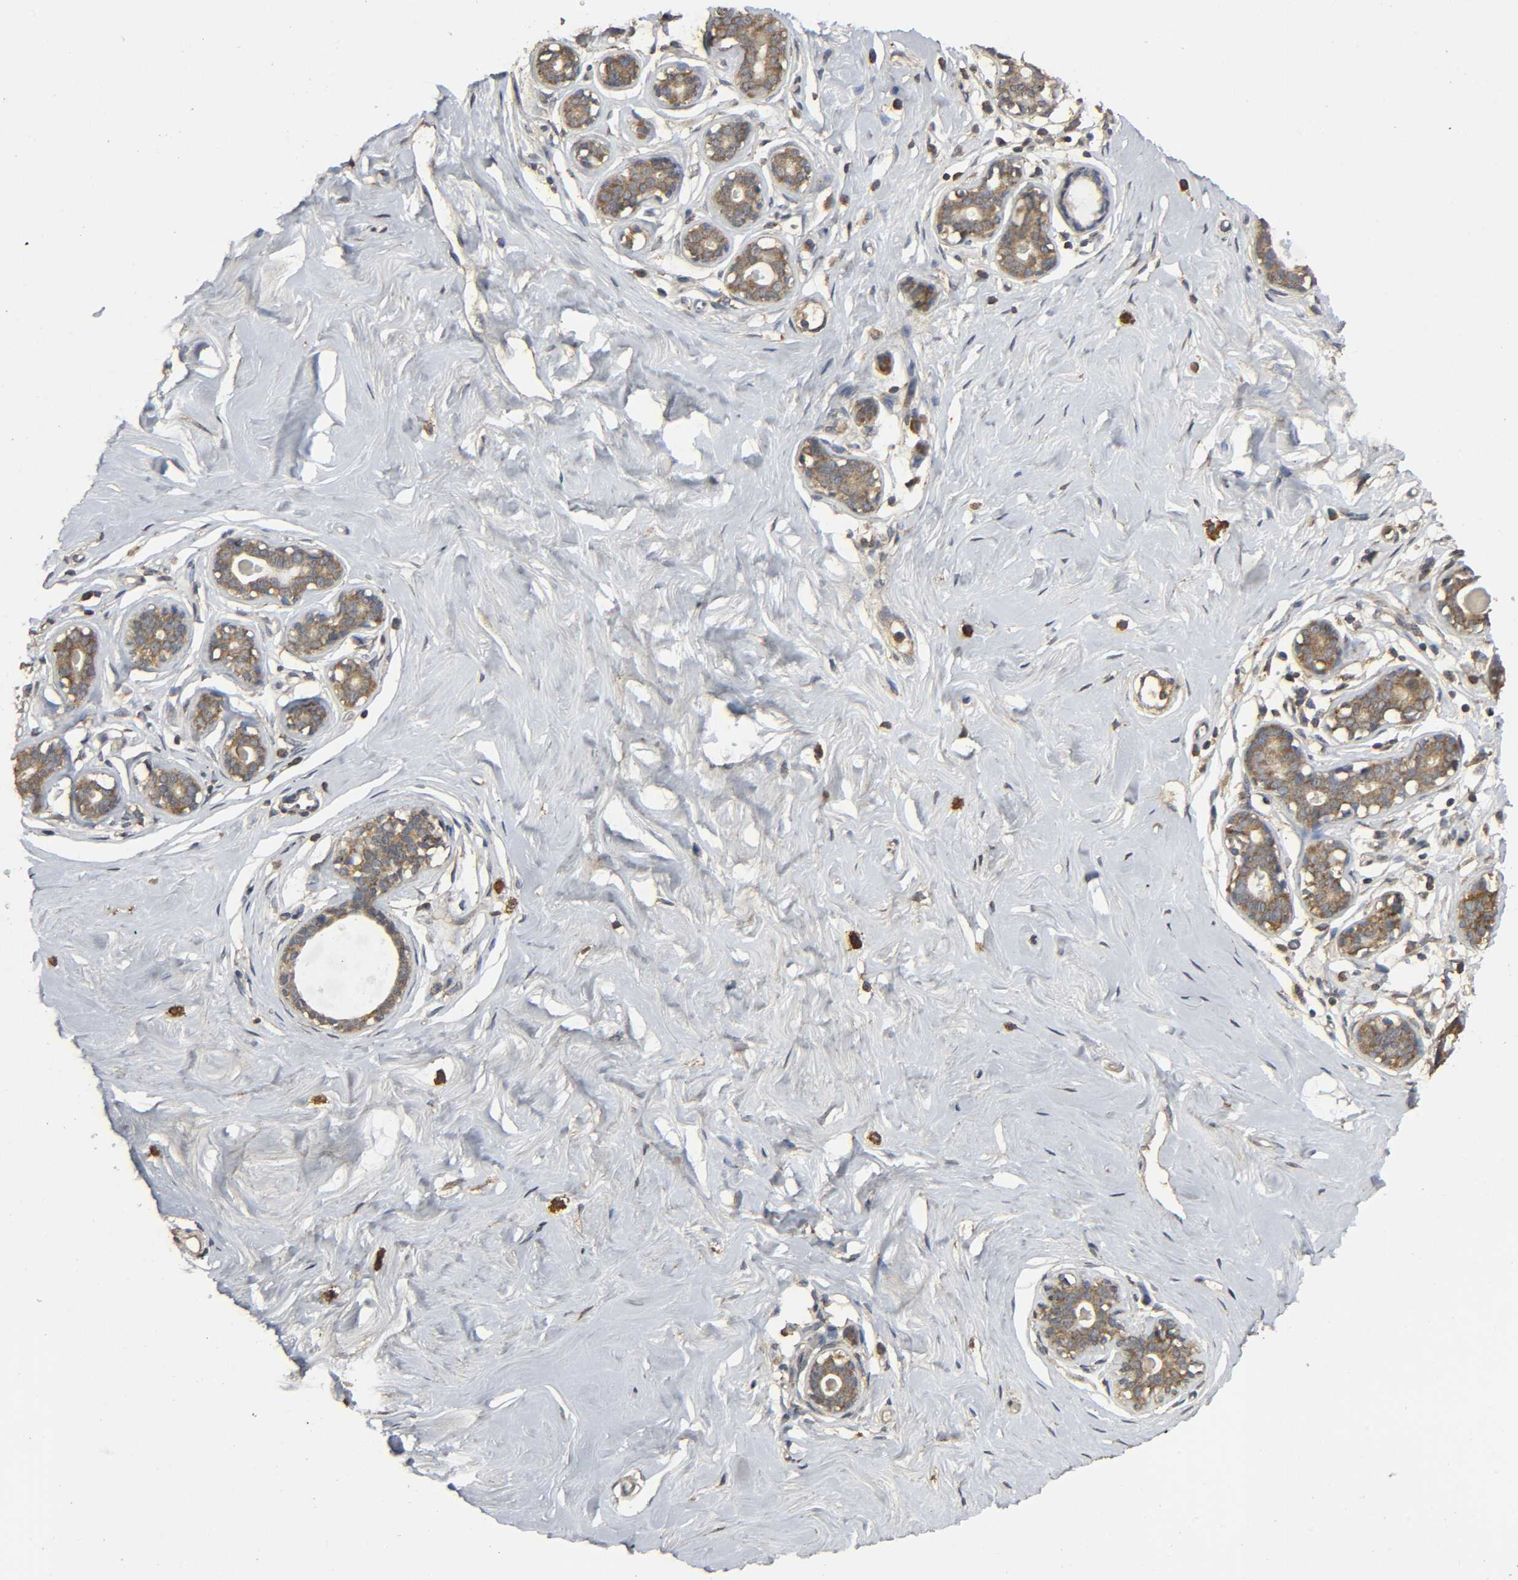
{"staining": {"intensity": "negative", "quantity": "none", "location": "none"}, "tissue": "breast", "cell_type": "Adipocytes", "image_type": "normal", "snomed": [{"axis": "morphology", "description": "Normal tissue, NOS"}, {"axis": "topography", "description": "Breast"}], "caption": "Micrograph shows no significant protein positivity in adipocytes of benign breast.", "gene": "DDX6", "patient": {"sex": "female", "age": 23}}